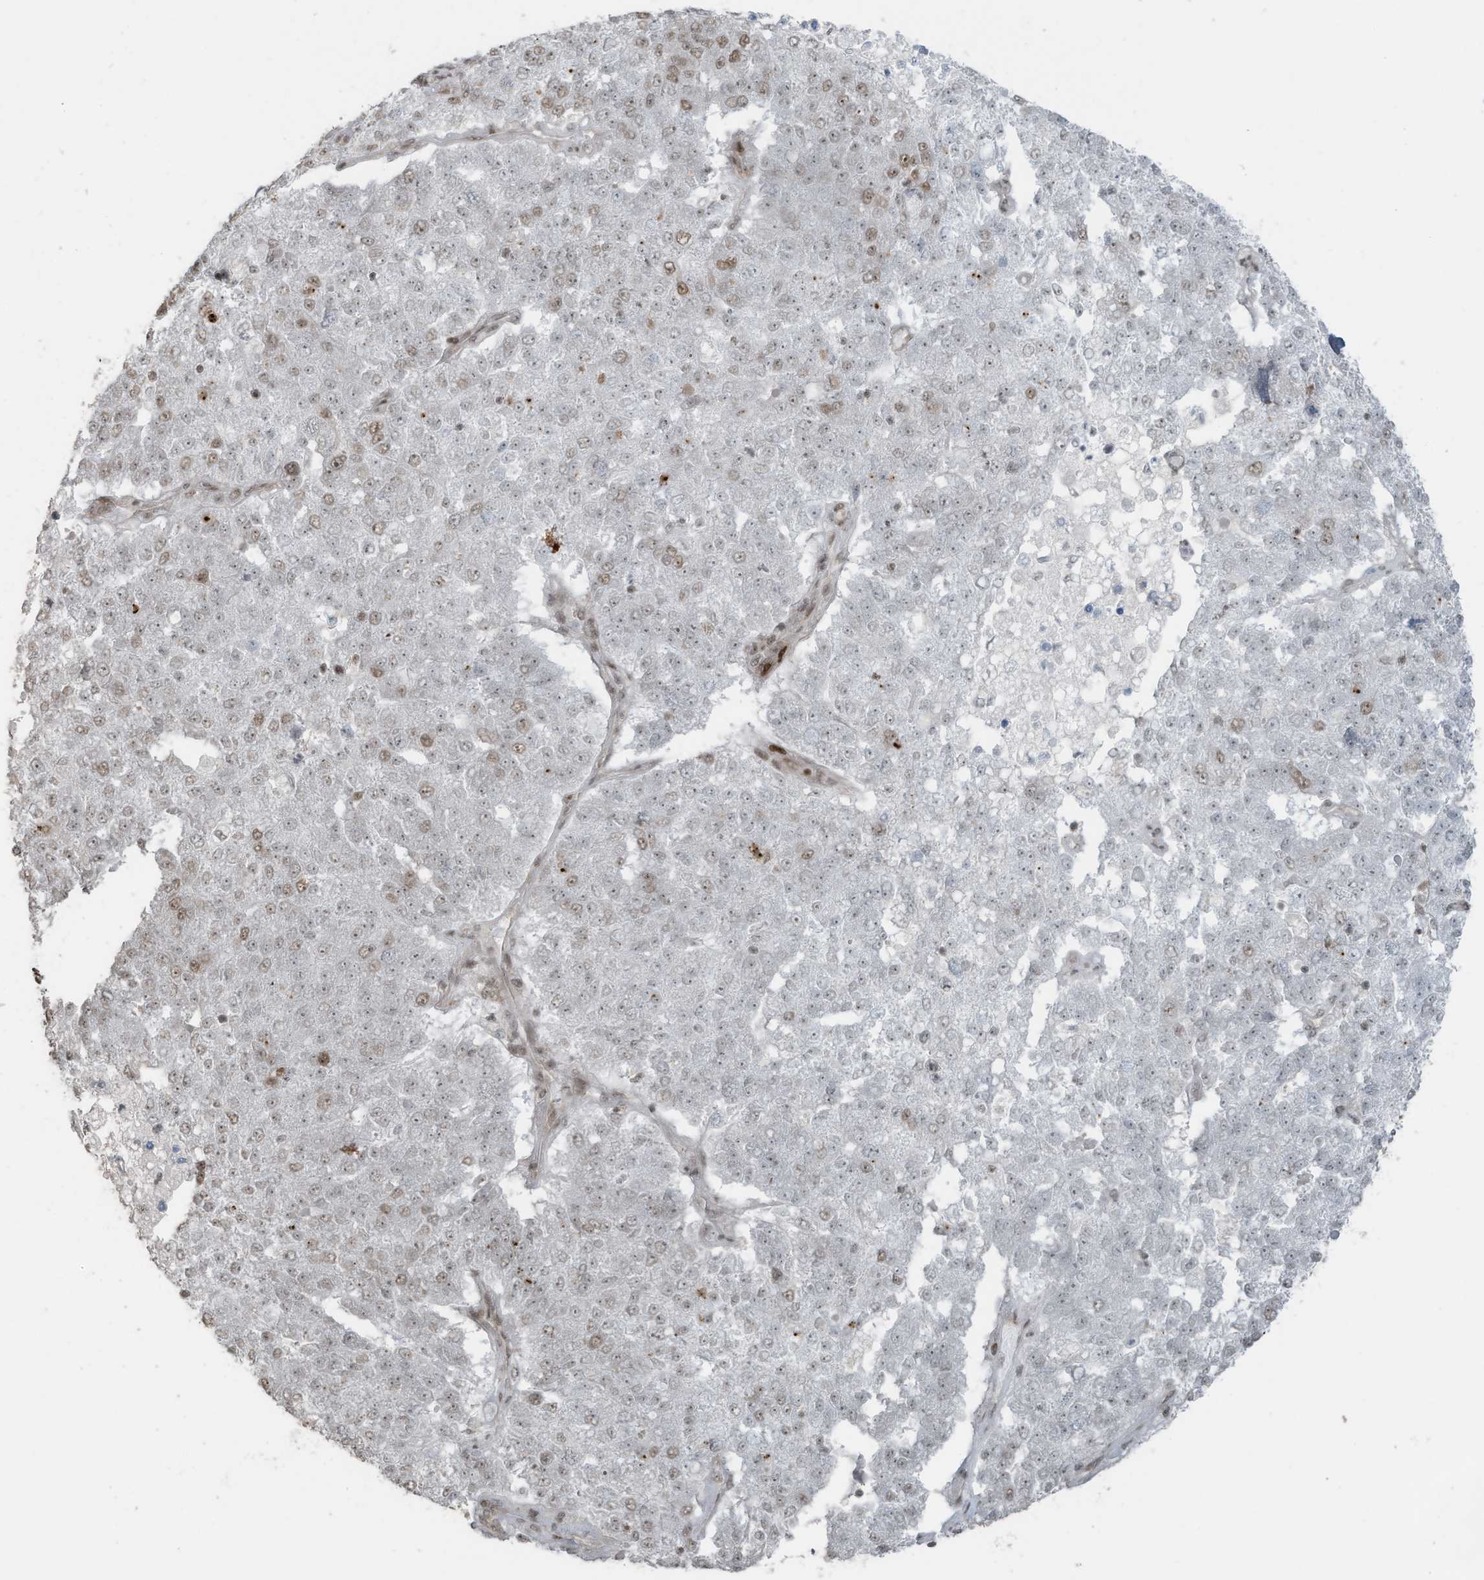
{"staining": {"intensity": "moderate", "quantity": "<25%", "location": "nuclear"}, "tissue": "pancreatic cancer", "cell_type": "Tumor cells", "image_type": "cancer", "snomed": [{"axis": "morphology", "description": "Adenocarcinoma, NOS"}, {"axis": "topography", "description": "Pancreas"}], "caption": "Immunohistochemistry (DAB) staining of human pancreatic cancer demonstrates moderate nuclear protein staining in about <25% of tumor cells. (DAB (3,3'-diaminobenzidine) IHC with brightfield microscopy, high magnification).", "gene": "PCNP", "patient": {"sex": "female", "age": 61}}